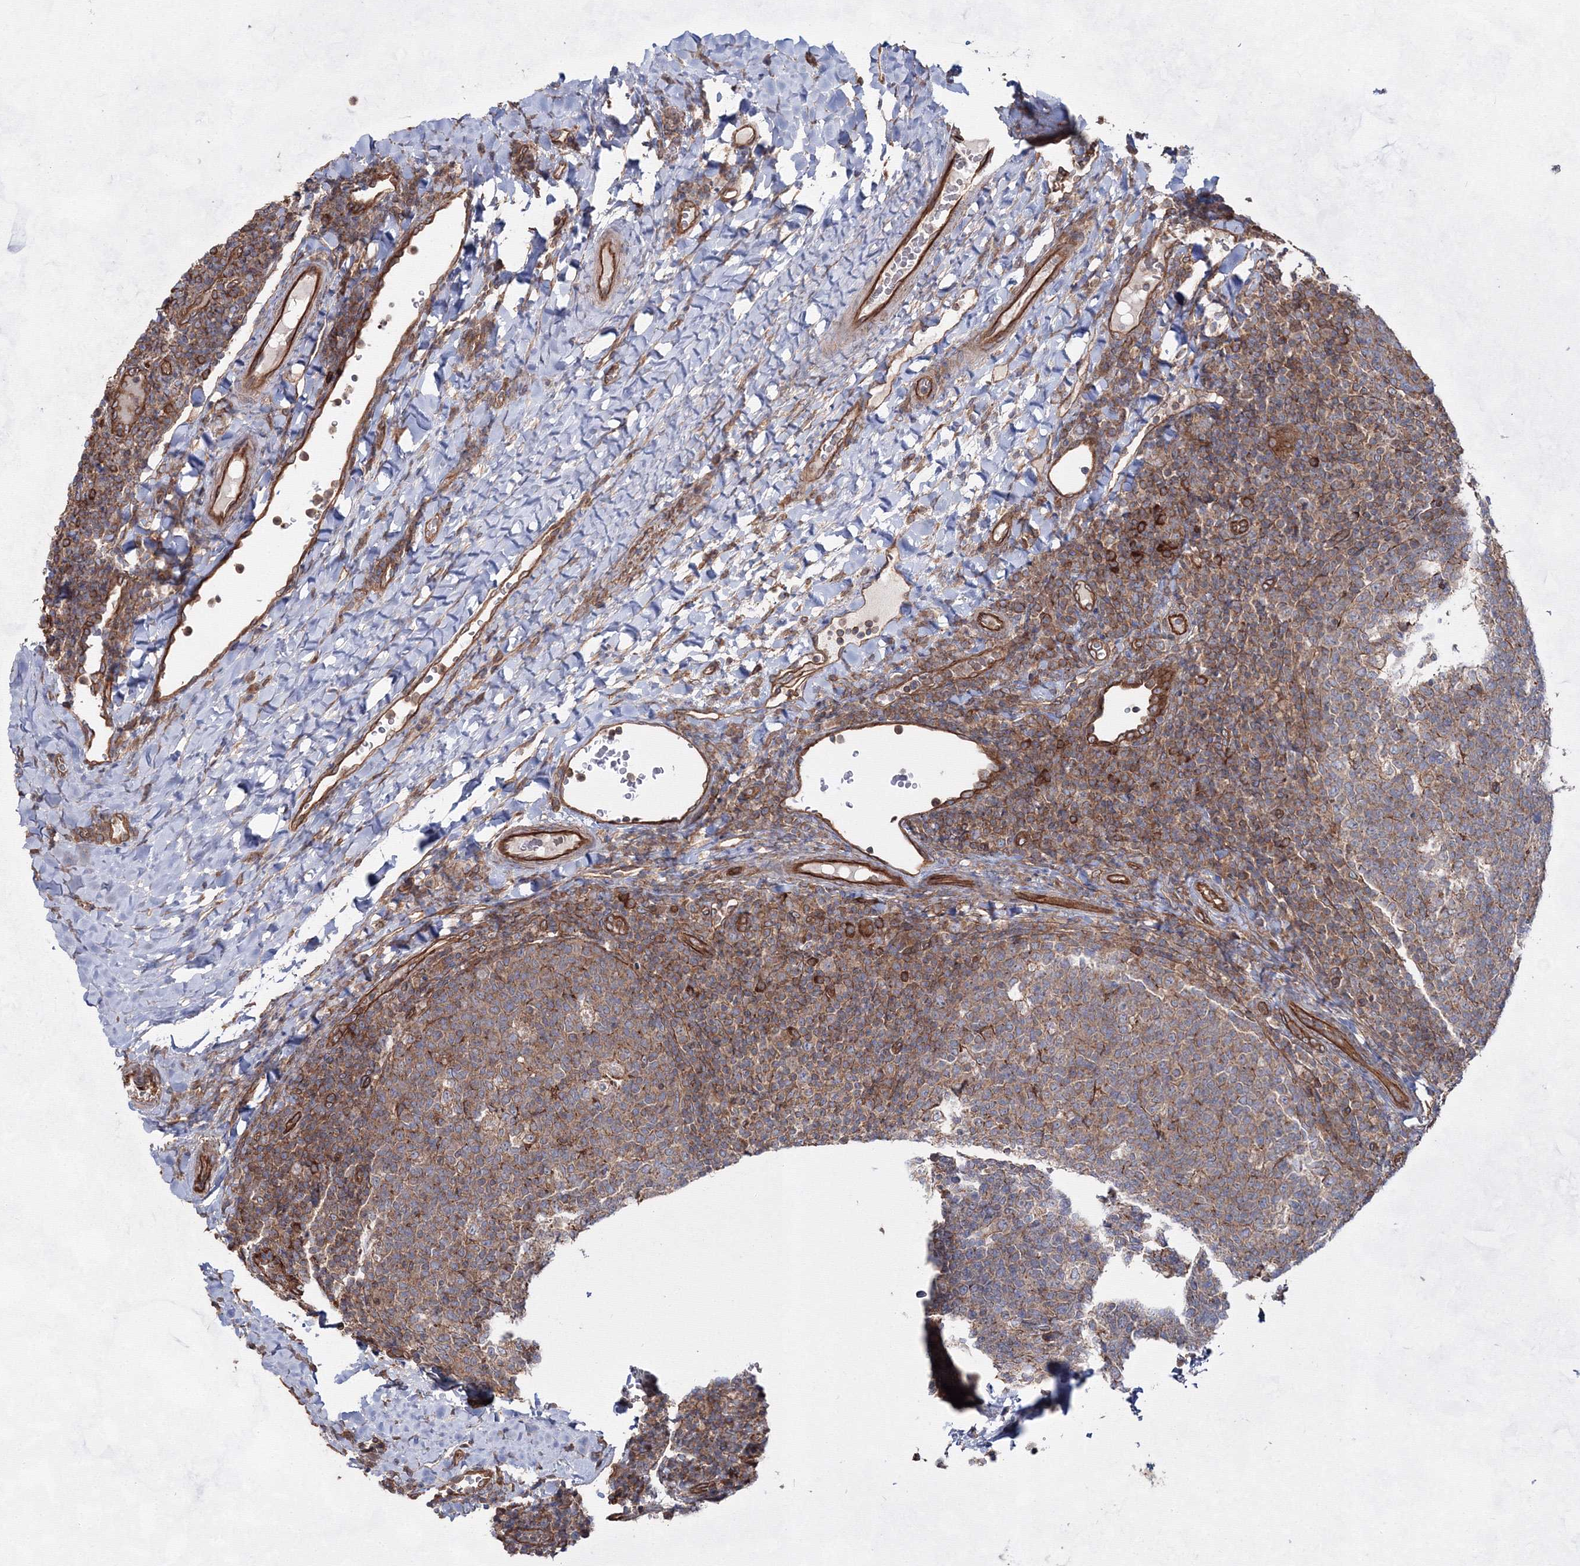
{"staining": {"intensity": "moderate", "quantity": "25%-75%", "location": "cytoplasmic/membranous"}, "tissue": "tonsil", "cell_type": "Germinal center cells", "image_type": "normal", "snomed": [{"axis": "morphology", "description": "Normal tissue, NOS"}, {"axis": "topography", "description": "Tonsil"}], "caption": "Normal tonsil shows moderate cytoplasmic/membranous staining in about 25%-75% of germinal center cells.", "gene": "EXOC6", "patient": {"sex": "male", "age": 17}}